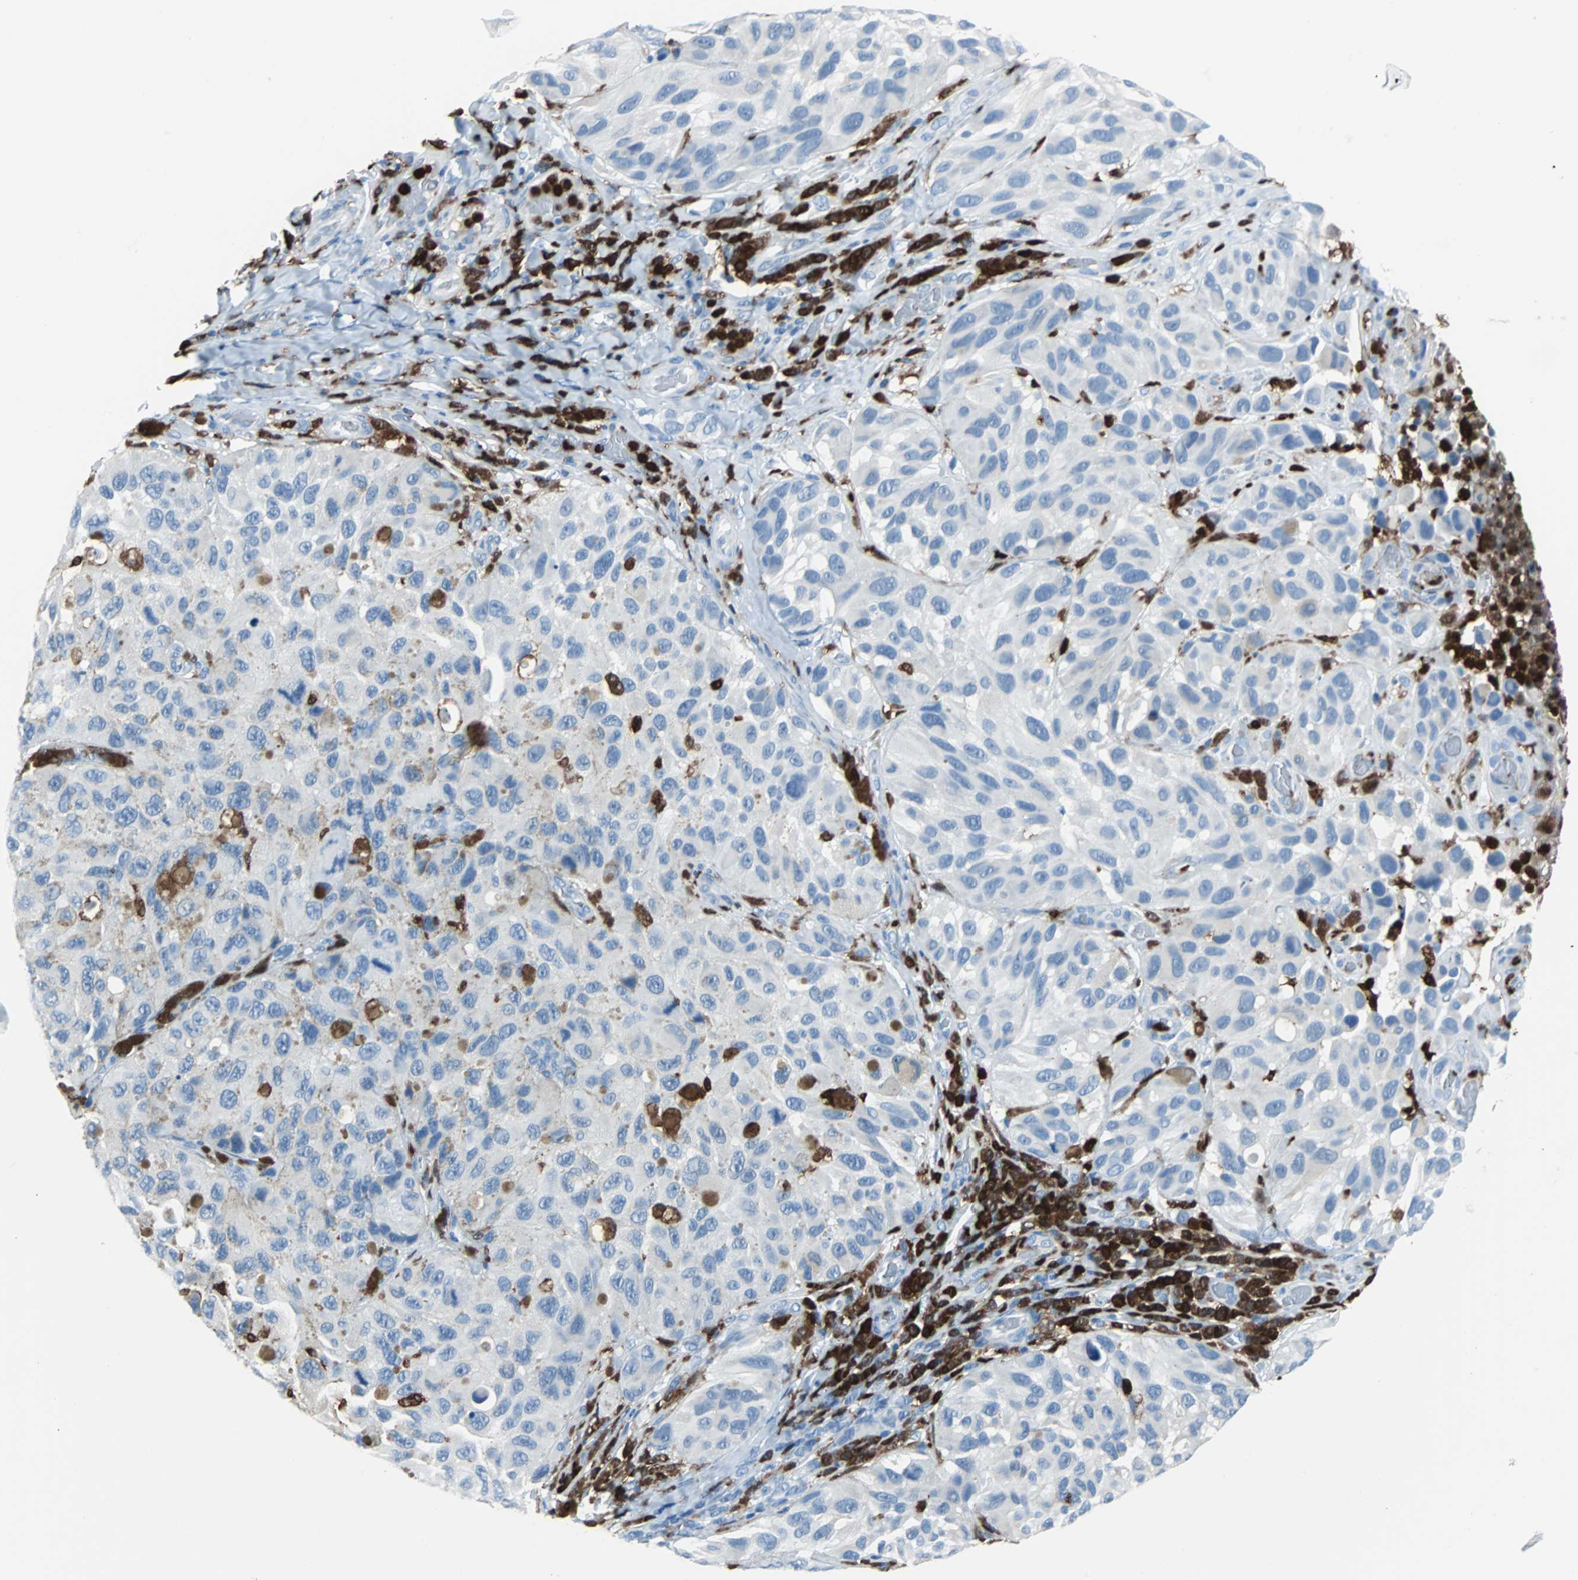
{"staining": {"intensity": "negative", "quantity": "none", "location": "none"}, "tissue": "melanoma", "cell_type": "Tumor cells", "image_type": "cancer", "snomed": [{"axis": "morphology", "description": "Malignant melanoma, NOS"}, {"axis": "topography", "description": "Skin"}], "caption": "Tumor cells show no significant protein positivity in melanoma.", "gene": "SYK", "patient": {"sex": "female", "age": 73}}